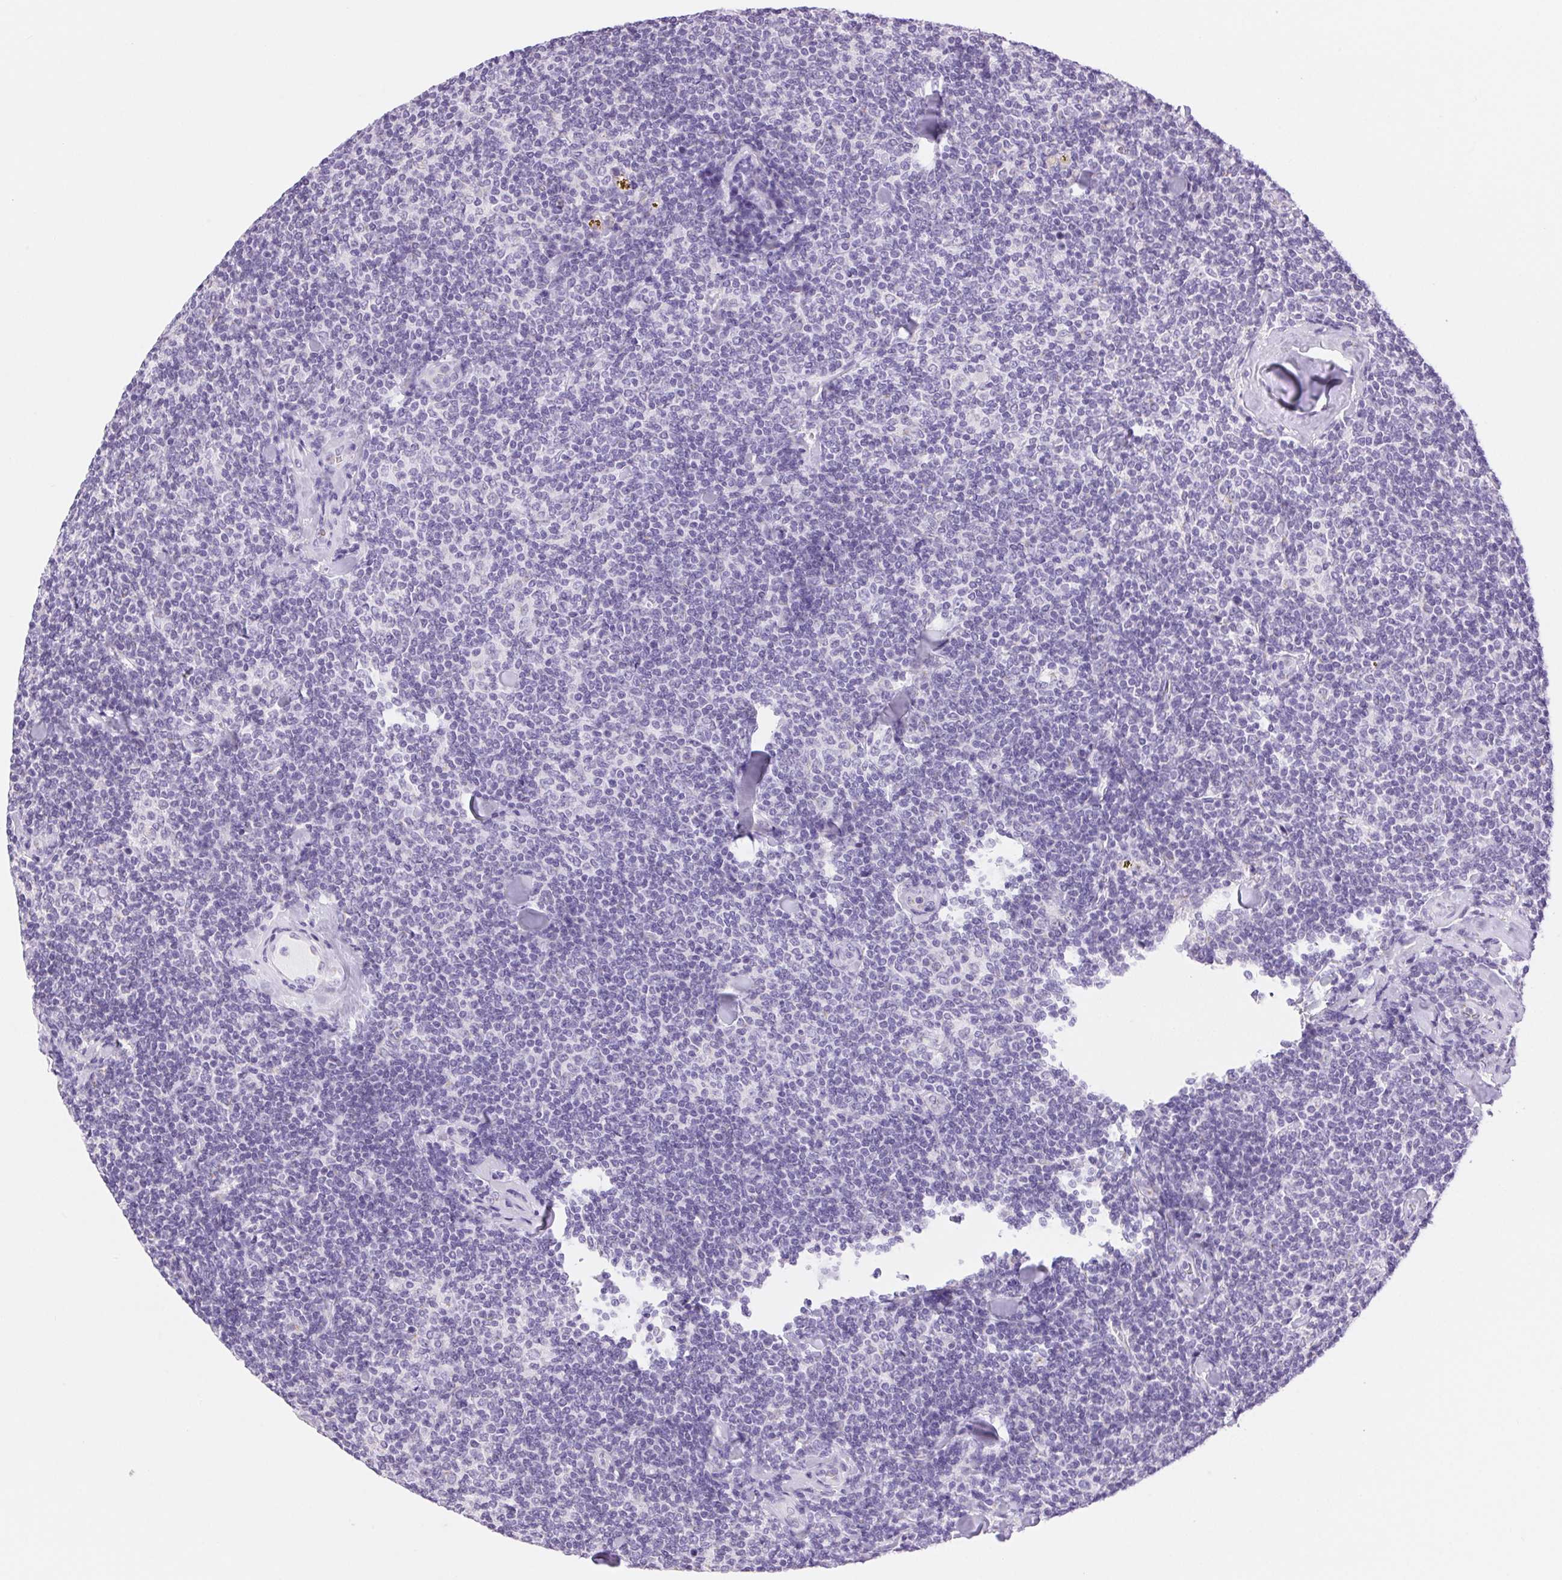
{"staining": {"intensity": "negative", "quantity": "none", "location": "none"}, "tissue": "lymphoma", "cell_type": "Tumor cells", "image_type": "cancer", "snomed": [{"axis": "morphology", "description": "Malignant lymphoma, non-Hodgkin's type, Low grade"}, {"axis": "topography", "description": "Lymph node"}], "caption": "Tumor cells show no significant staining in low-grade malignant lymphoma, non-Hodgkin's type.", "gene": "SERPINB3", "patient": {"sex": "female", "age": 56}}